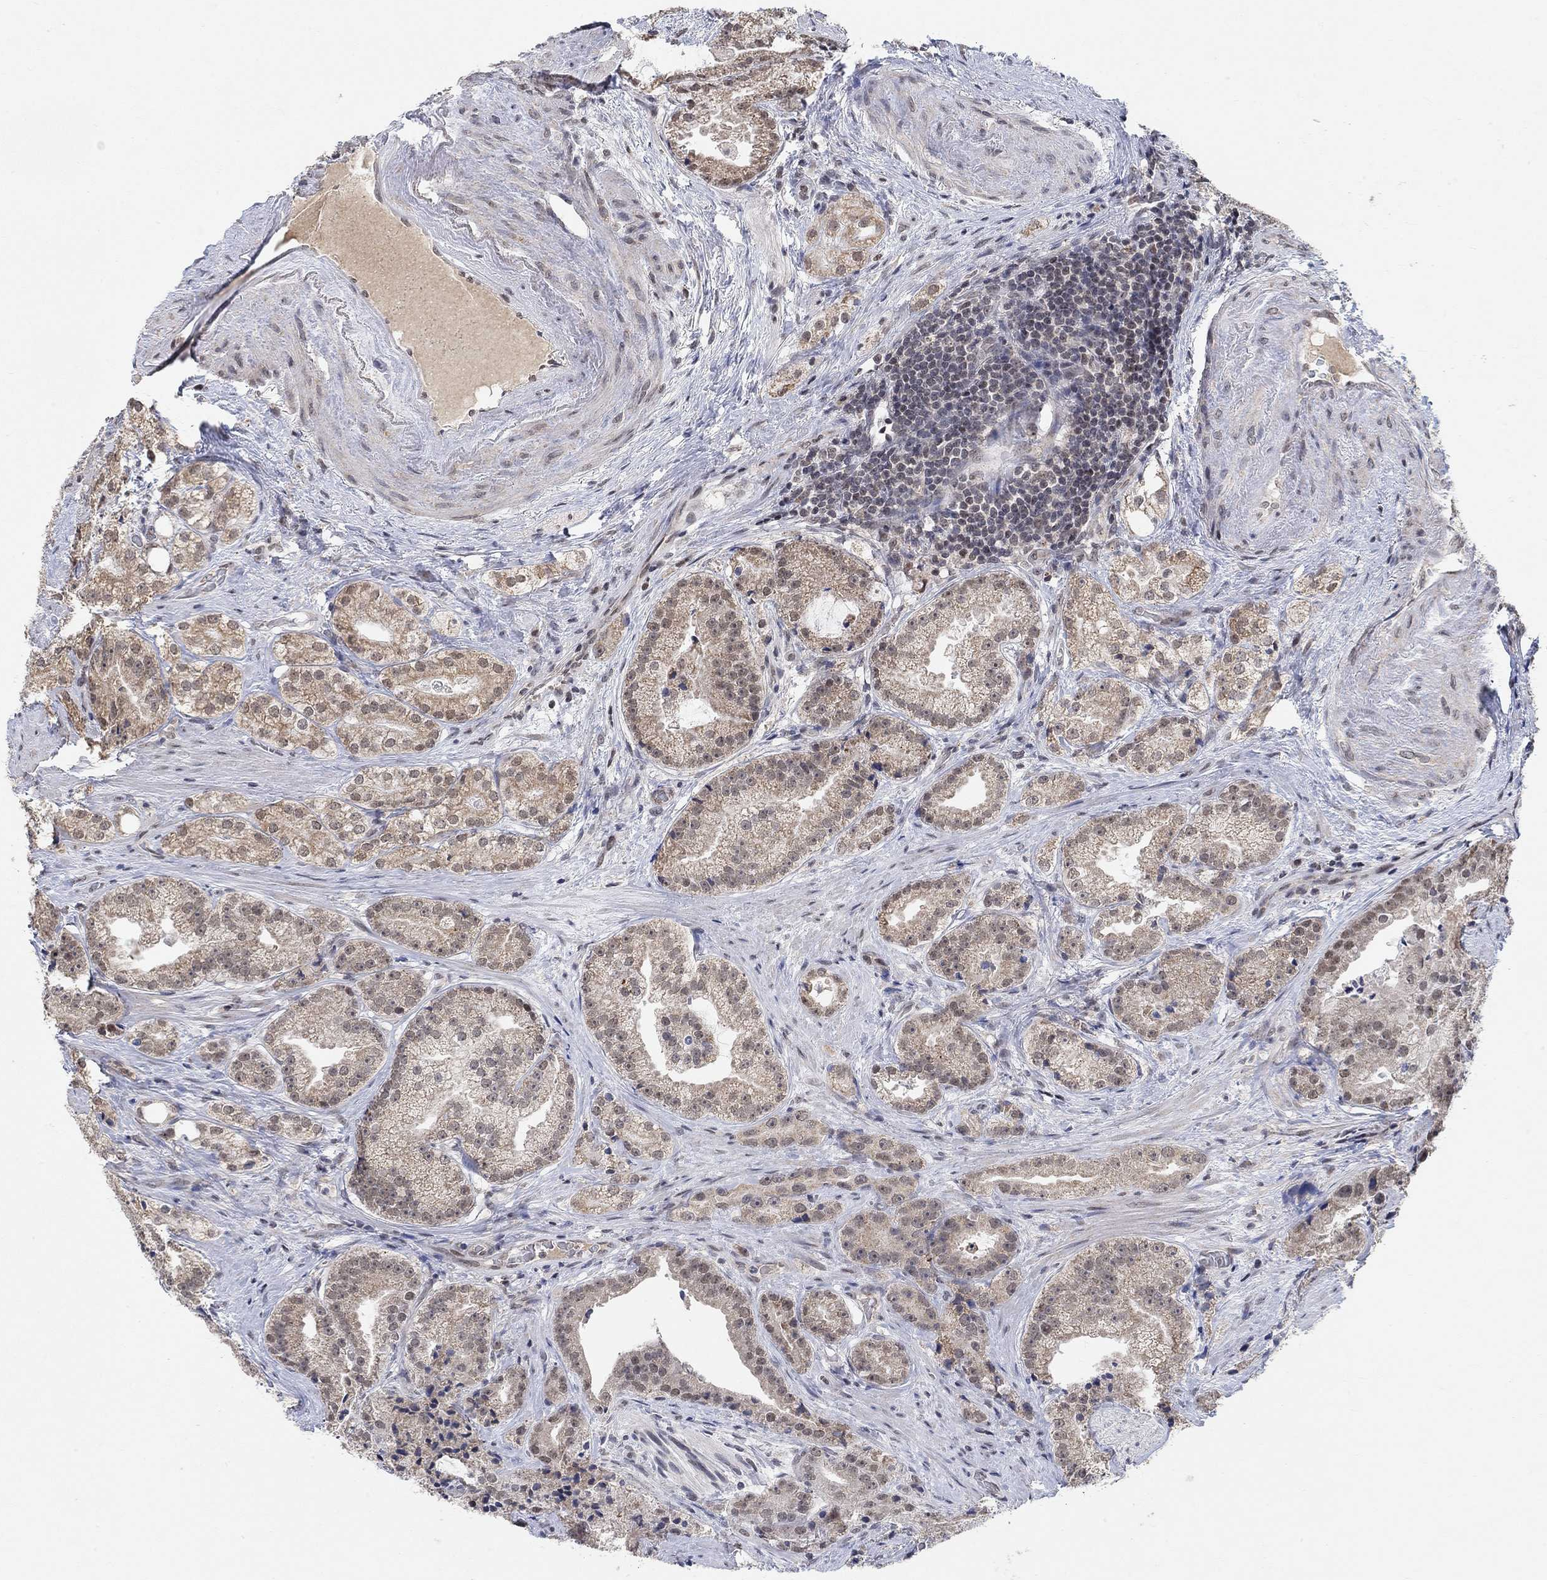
{"staining": {"intensity": "weak", "quantity": "25%-75%", "location": "cytoplasmic/membranous"}, "tissue": "prostate cancer", "cell_type": "Tumor cells", "image_type": "cancer", "snomed": [{"axis": "morphology", "description": "Adenocarcinoma, NOS"}, {"axis": "morphology", "description": "Adenocarcinoma, High grade"}, {"axis": "topography", "description": "Prostate"}], "caption": "Weak cytoplasmic/membranous staining is seen in about 25%-75% of tumor cells in prostate adenocarcinoma (high-grade). (DAB (3,3'-diaminobenzidine) = brown stain, brightfield microscopy at high magnification).", "gene": "THAP8", "patient": {"sex": "male", "age": 64}}